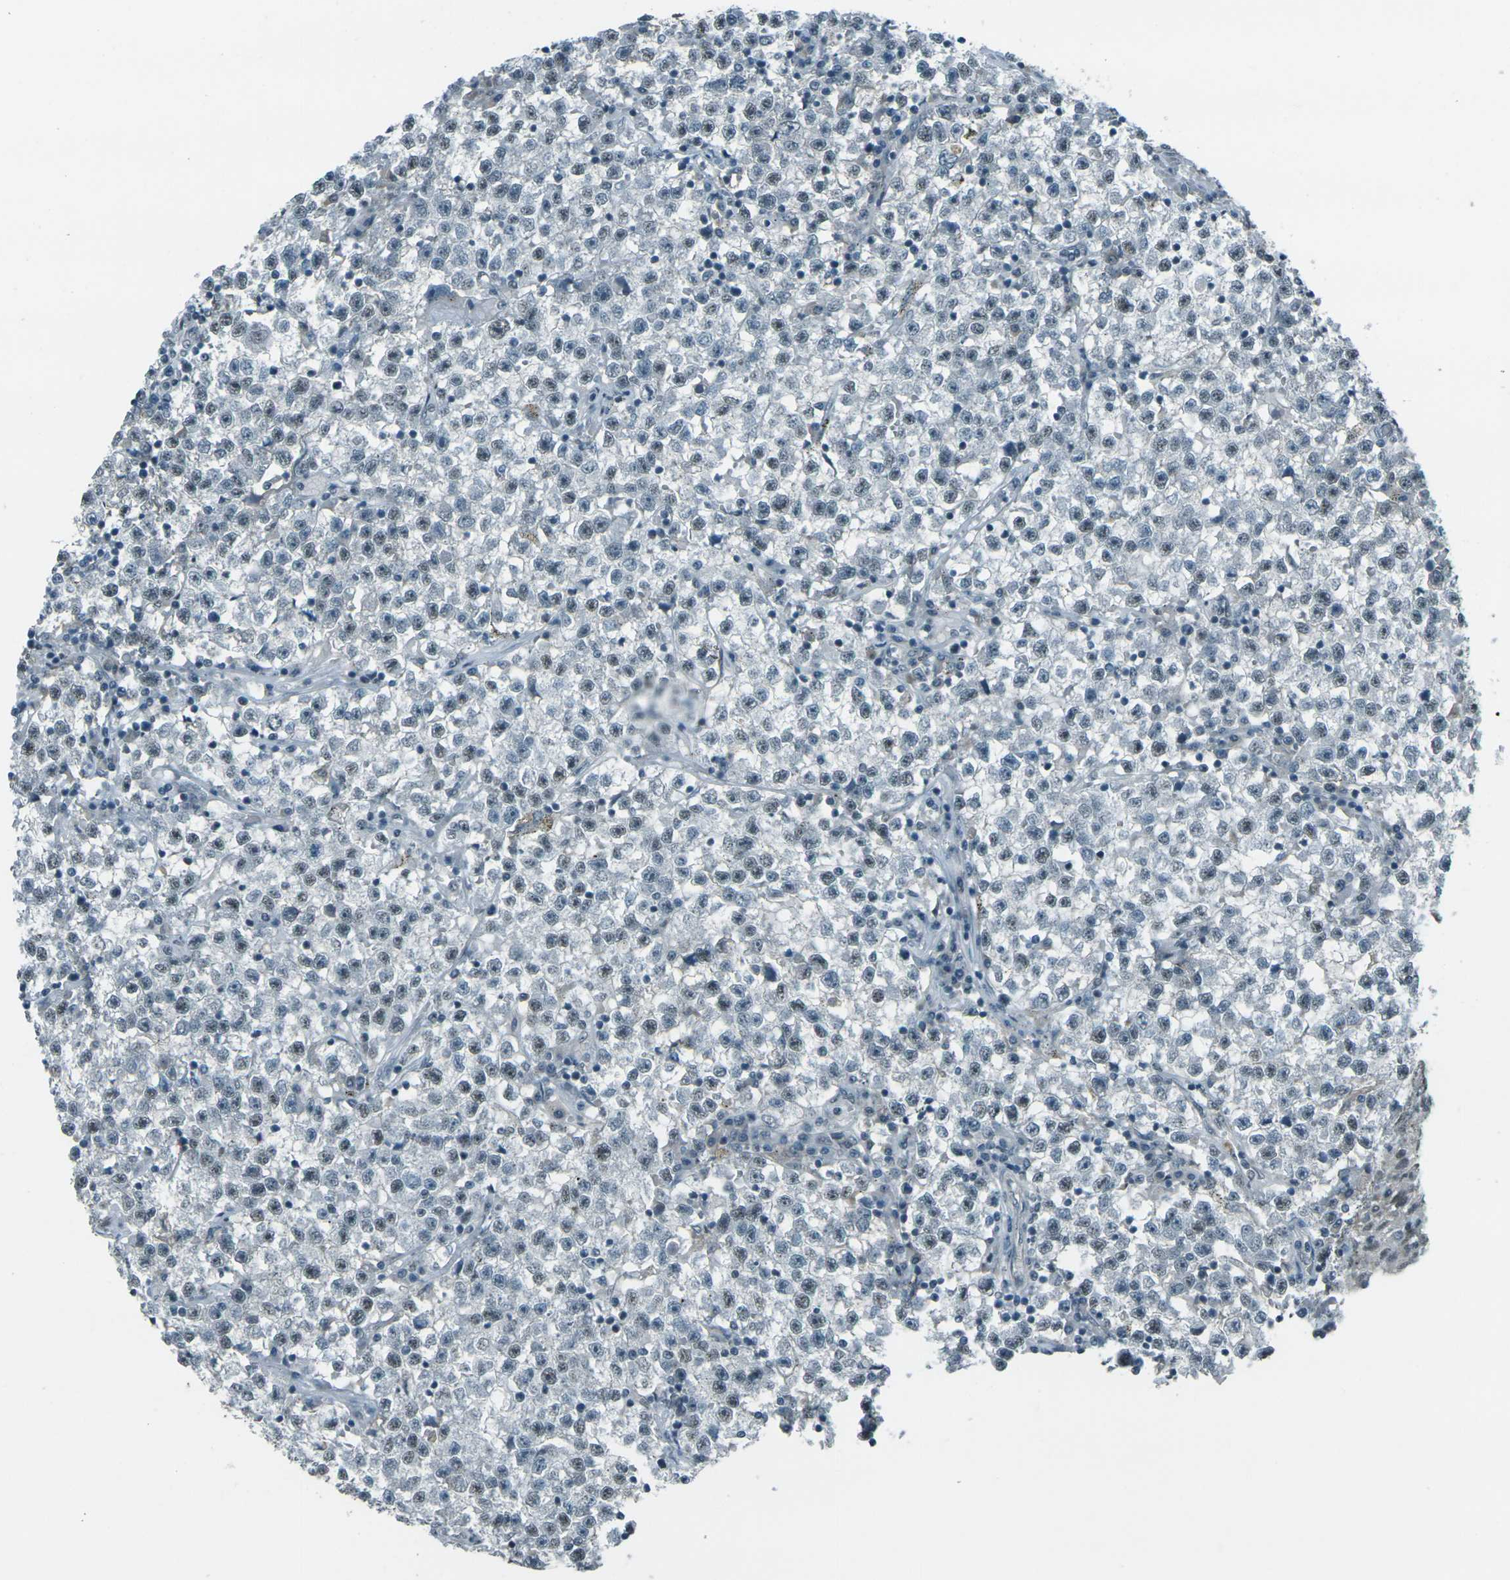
{"staining": {"intensity": "weak", "quantity": "25%-75%", "location": "nuclear"}, "tissue": "testis cancer", "cell_type": "Tumor cells", "image_type": "cancer", "snomed": [{"axis": "morphology", "description": "Seminoma, NOS"}, {"axis": "topography", "description": "Testis"}], "caption": "A brown stain labels weak nuclear staining of a protein in seminoma (testis) tumor cells.", "gene": "GPR19", "patient": {"sex": "male", "age": 22}}